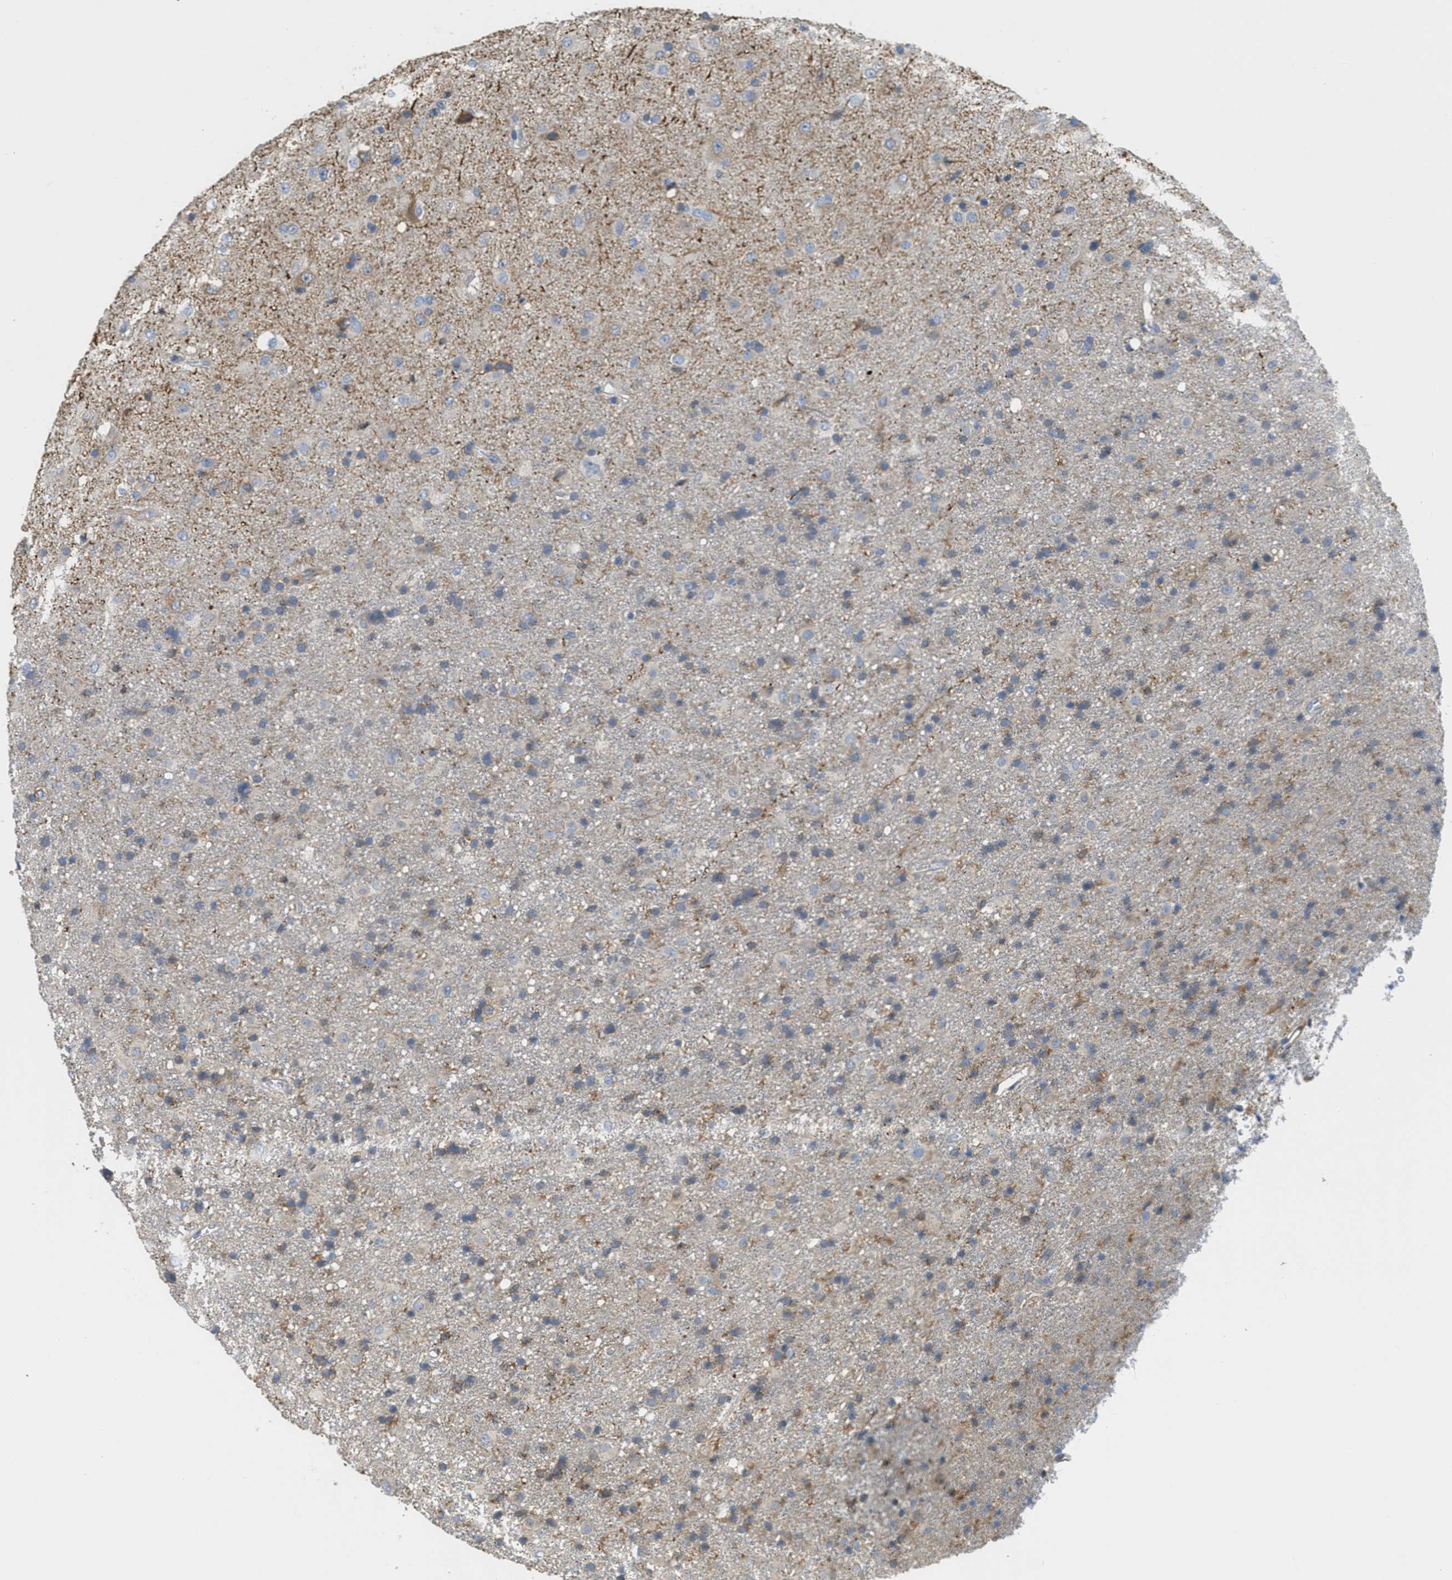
{"staining": {"intensity": "weak", "quantity": "<25%", "location": "cytoplasmic/membranous"}, "tissue": "glioma", "cell_type": "Tumor cells", "image_type": "cancer", "snomed": [{"axis": "morphology", "description": "Glioma, malignant, Low grade"}, {"axis": "topography", "description": "Brain"}], "caption": "Malignant glioma (low-grade) was stained to show a protein in brown. There is no significant positivity in tumor cells.", "gene": "GRIK2", "patient": {"sex": "male", "age": 65}}